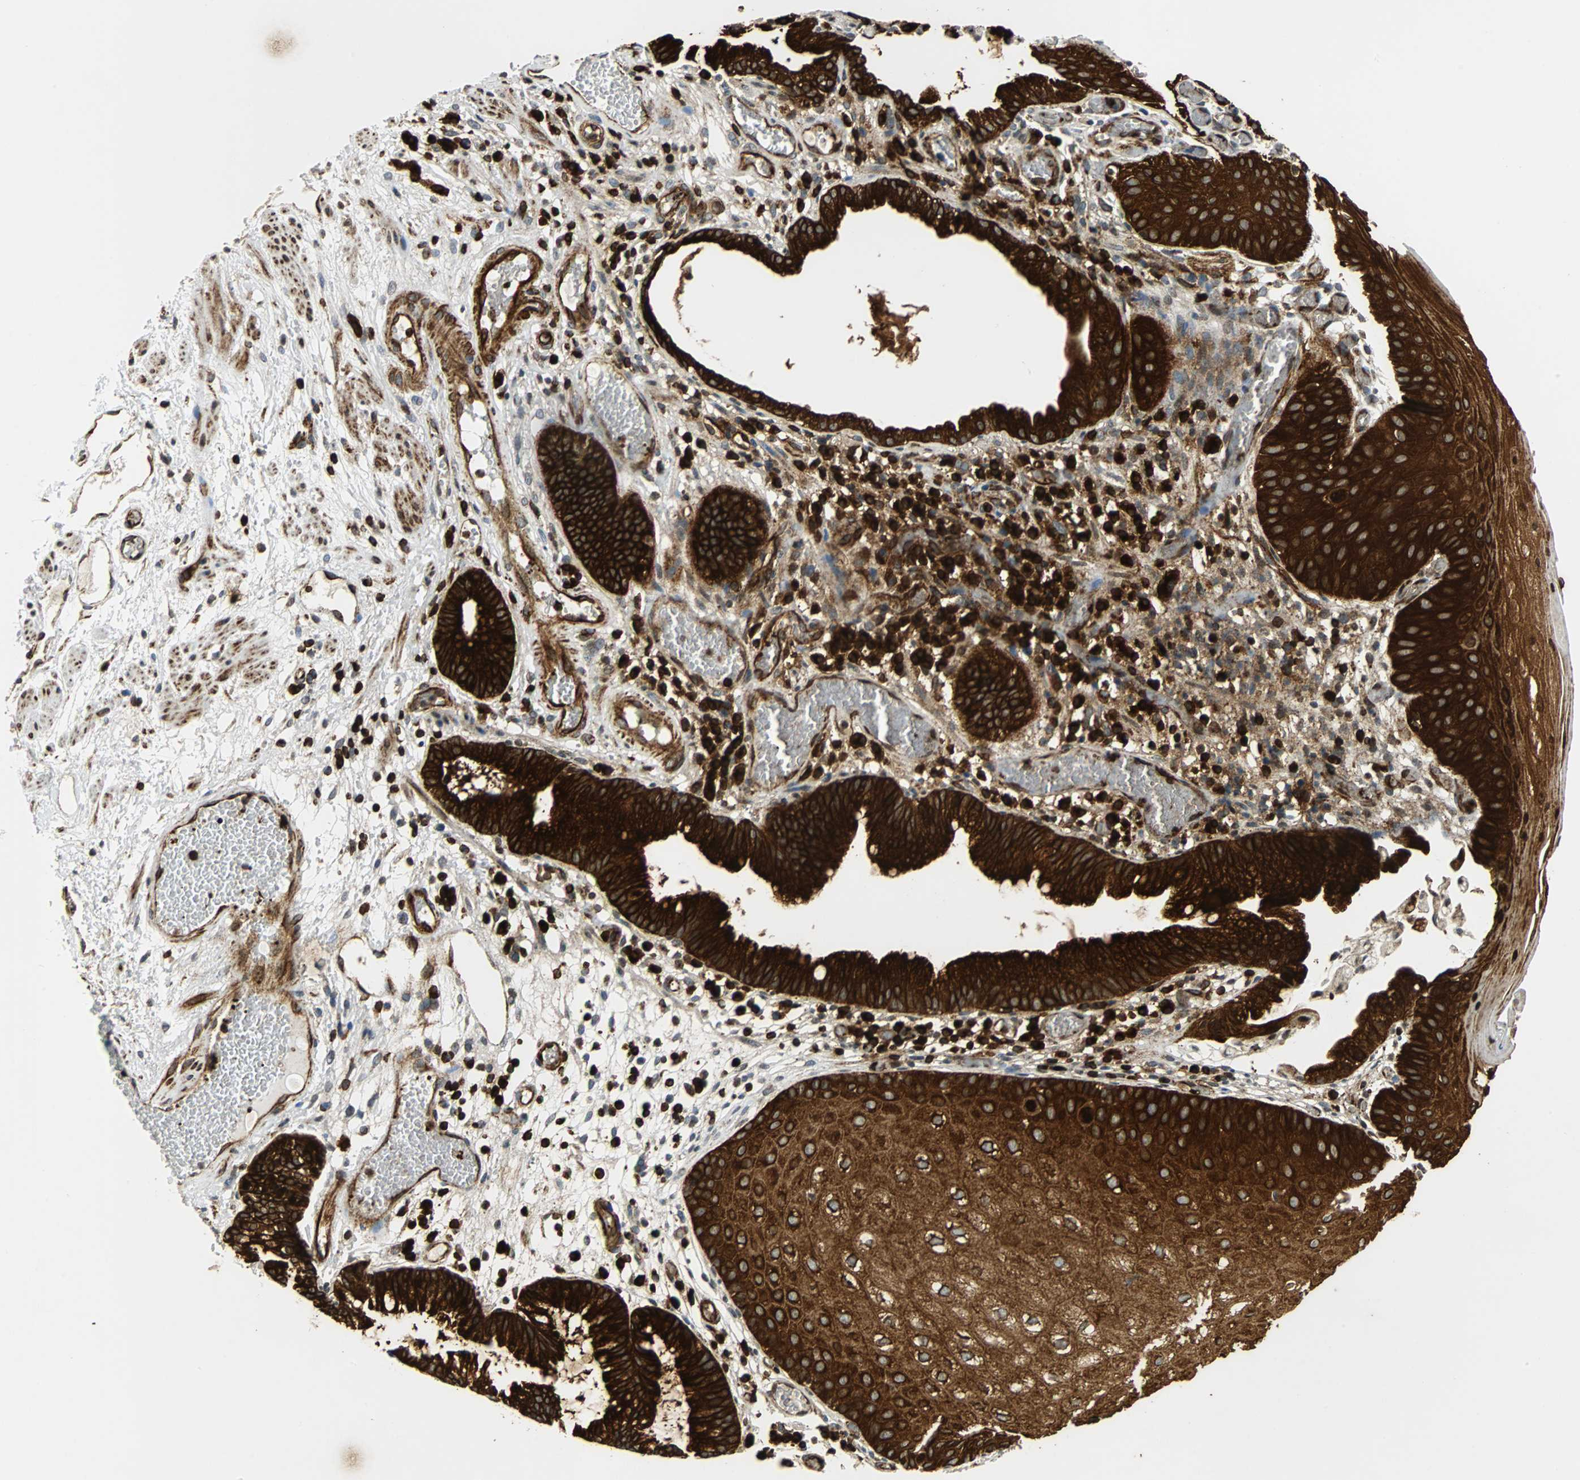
{"staining": {"intensity": "strong", "quantity": ">75%", "location": "cytoplasmic/membranous"}, "tissue": "skin", "cell_type": "Epidermal cells", "image_type": "normal", "snomed": [{"axis": "morphology", "description": "Normal tissue, NOS"}, {"axis": "morphology", "description": "Hemorrhoids"}, {"axis": "morphology", "description": "Inflammation, NOS"}, {"axis": "topography", "description": "Anal"}], "caption": "A brown stain shows strong cytoplasmic/membranous positivity of a protein in epidermal cells of benign human skin.", "gene": "TUBA4A", "patient": {"sex": "male", "age": 60}}